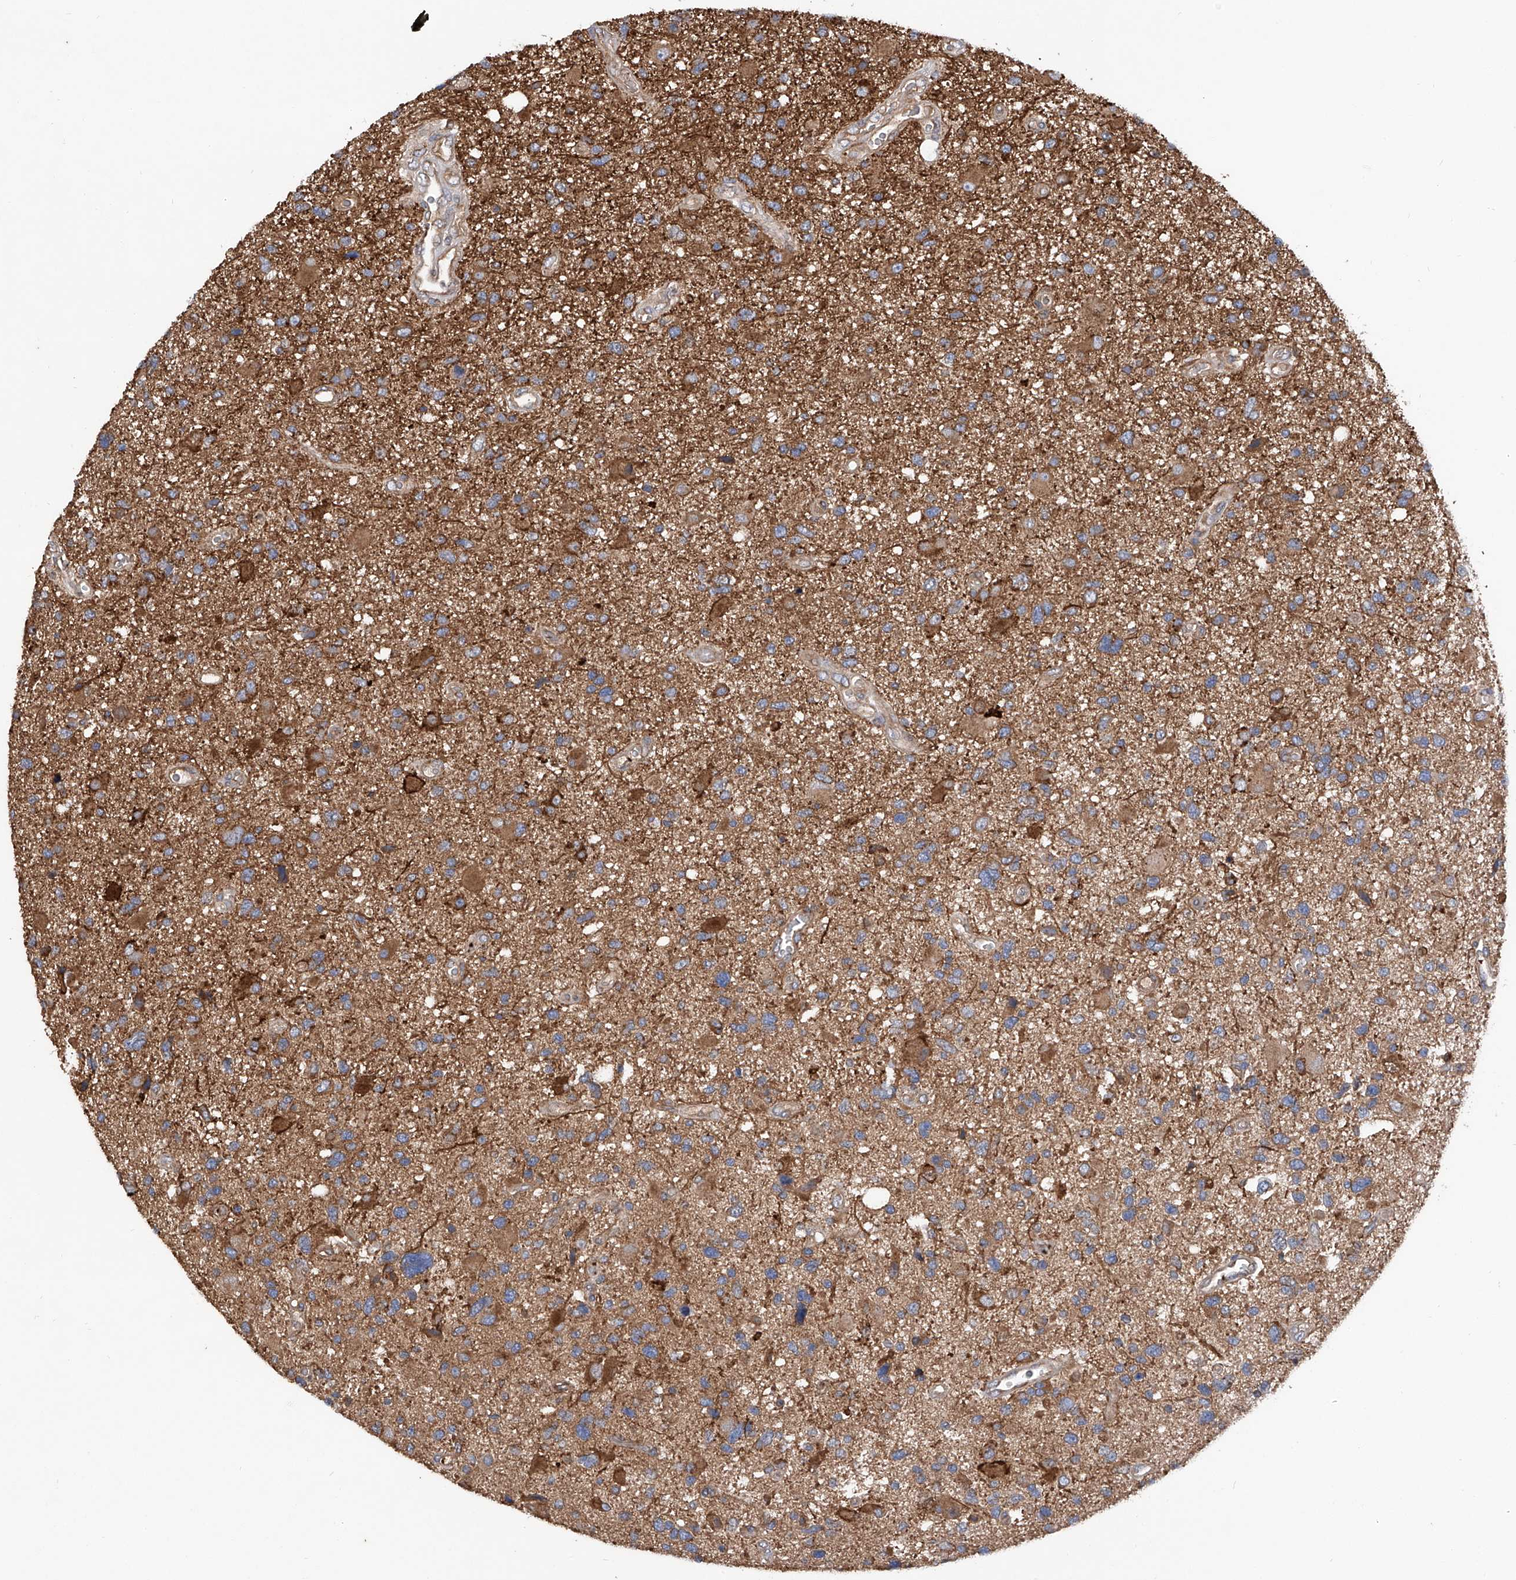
{"staining": {"intensity": "moderate", "quantity": ">75%", "location": "cytoplasmic/membranous"}, "tissue": "glioma", "cell_type": "Tumor cells", "image_type": "cancer", "snomed": [{"axis": "morphology", "description": "Glioma, malignant, High grade"}, {"axis": "topography", "description": "Brain"}], "caption": "Moderate cytoplasmic/membranous expression is seen in about >75% of tumor cells in glioma. The staining was performed using DAB (3,3'-diaminobenzidine) to visualize the protein expression in brown, while the nuclei were stained in blue with hematoxylin (Magnification: 20x).", "gene": "ASCC3", "patient": {"sex": "male", "age": 33}}